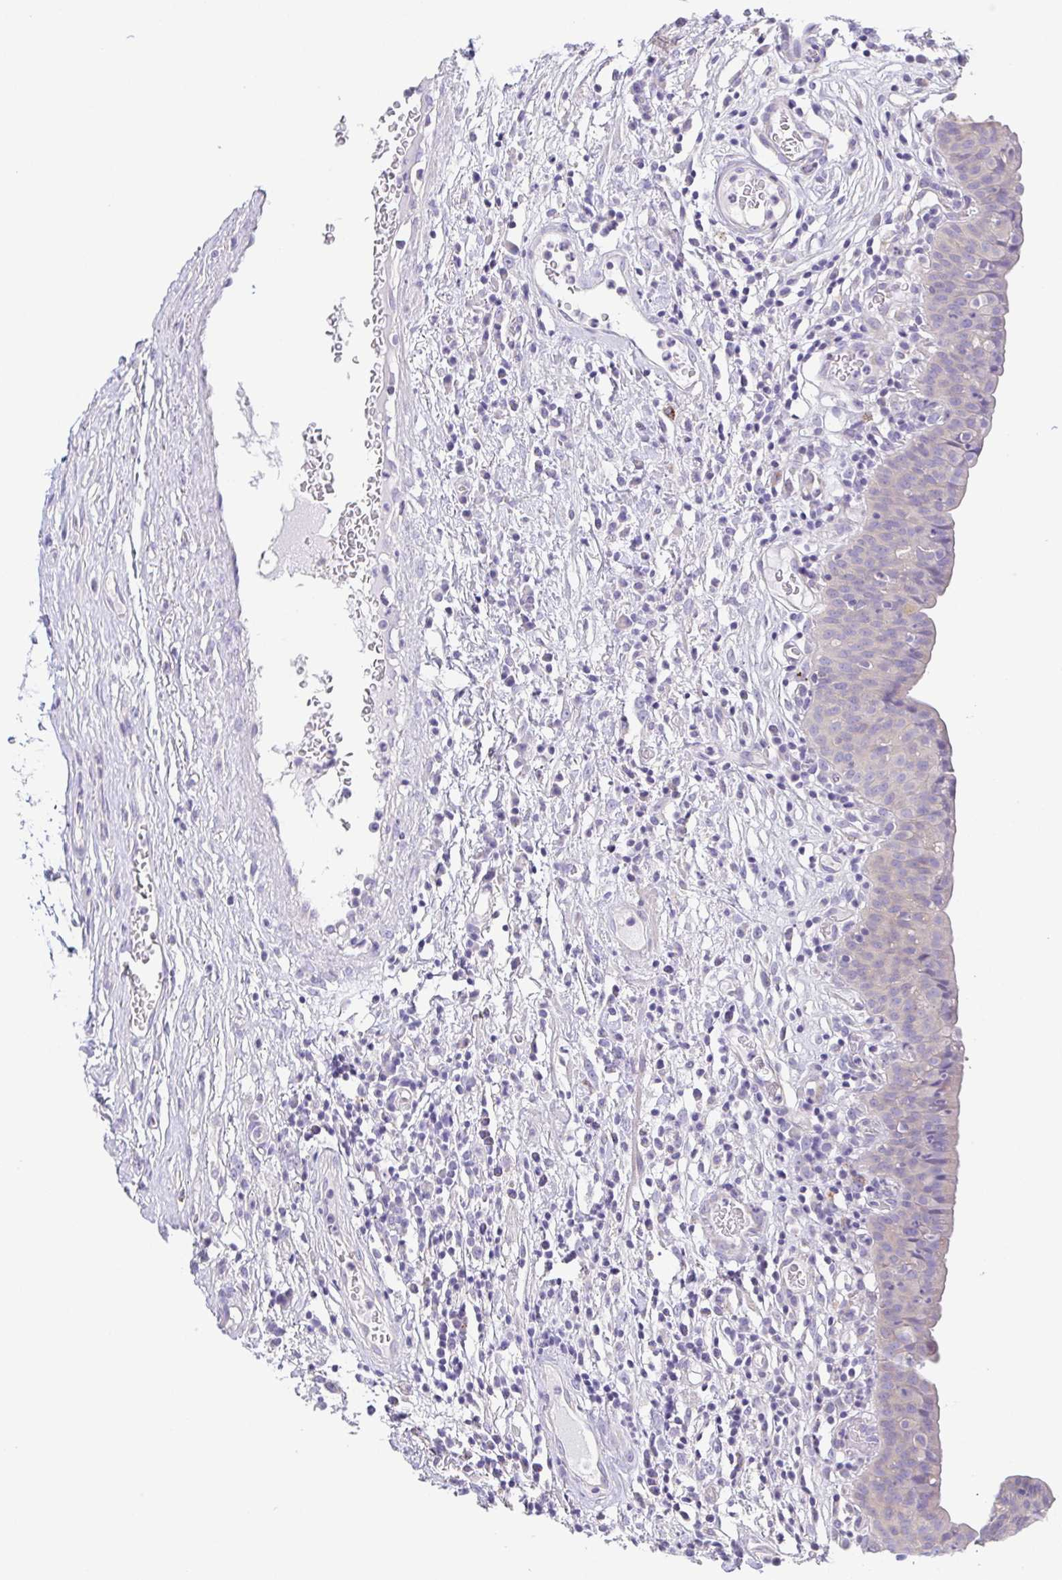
{"staining": {"intensity": "negative", "quantity": "none", "location": "none"}, "tissue": "urinary bladder", "cell_type": "Urothelial cells", "image_type": "normal", "snomed": [{"axis": "morphology", "description": "Normal tissue, NOS"}, {"axis": "morphology", "description": "Inflammation, NOS"}, {"axis": "topography", "description": "Urinary bladder"}], "caption": "Urothelial cells show no significant staining in unremarkable urinary bladder. The staining was performed using DAB (3,3'-diaminobenzidine) to visualize the protein expression in brown, while the nuclei were stained in blue with hematoxylin (Magnification: 20x).", "gene": "PKDREJ", "patient": {"sex": "male", "age": 57}}